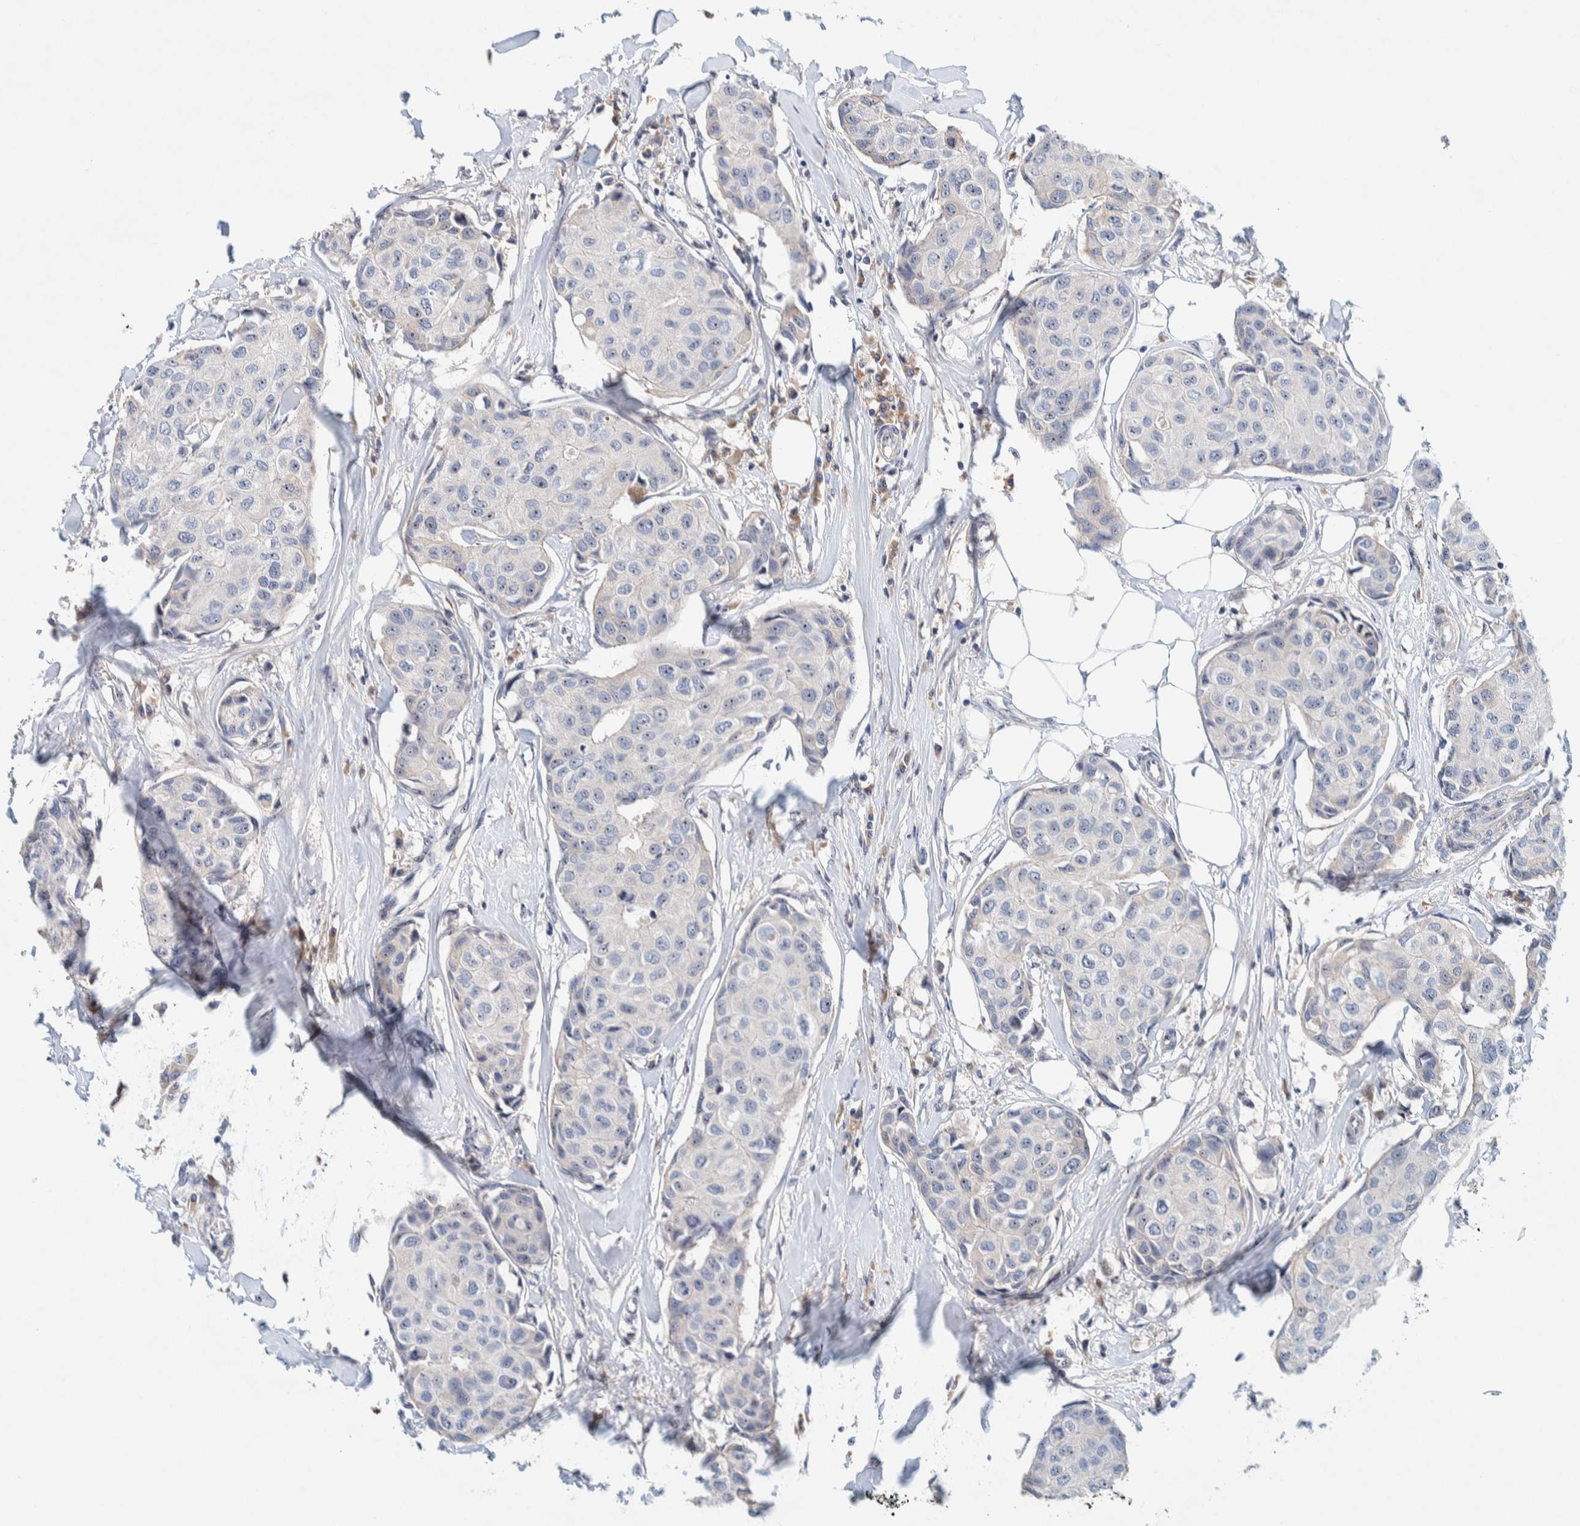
{"staining": {"intensity": "weak", "quantity": "25%-75%", "location": "nuclear"}, "tissue": "breast cancer", "cell_type": "Tumor cells", "image_type": "cancer", "snomed": [{"axis": "morphology", "description": "Duct carcinoma"}, {"axis": "topography", "description": "Breast"}], "caption": "Intraductal carcinoma (breast) stained with a brown dye demonstrates weak nuclear positive expression in about 25%-75% of tumor cells.", "gene": "NOL11", "patient": {"sex": "female", "age": 80}}